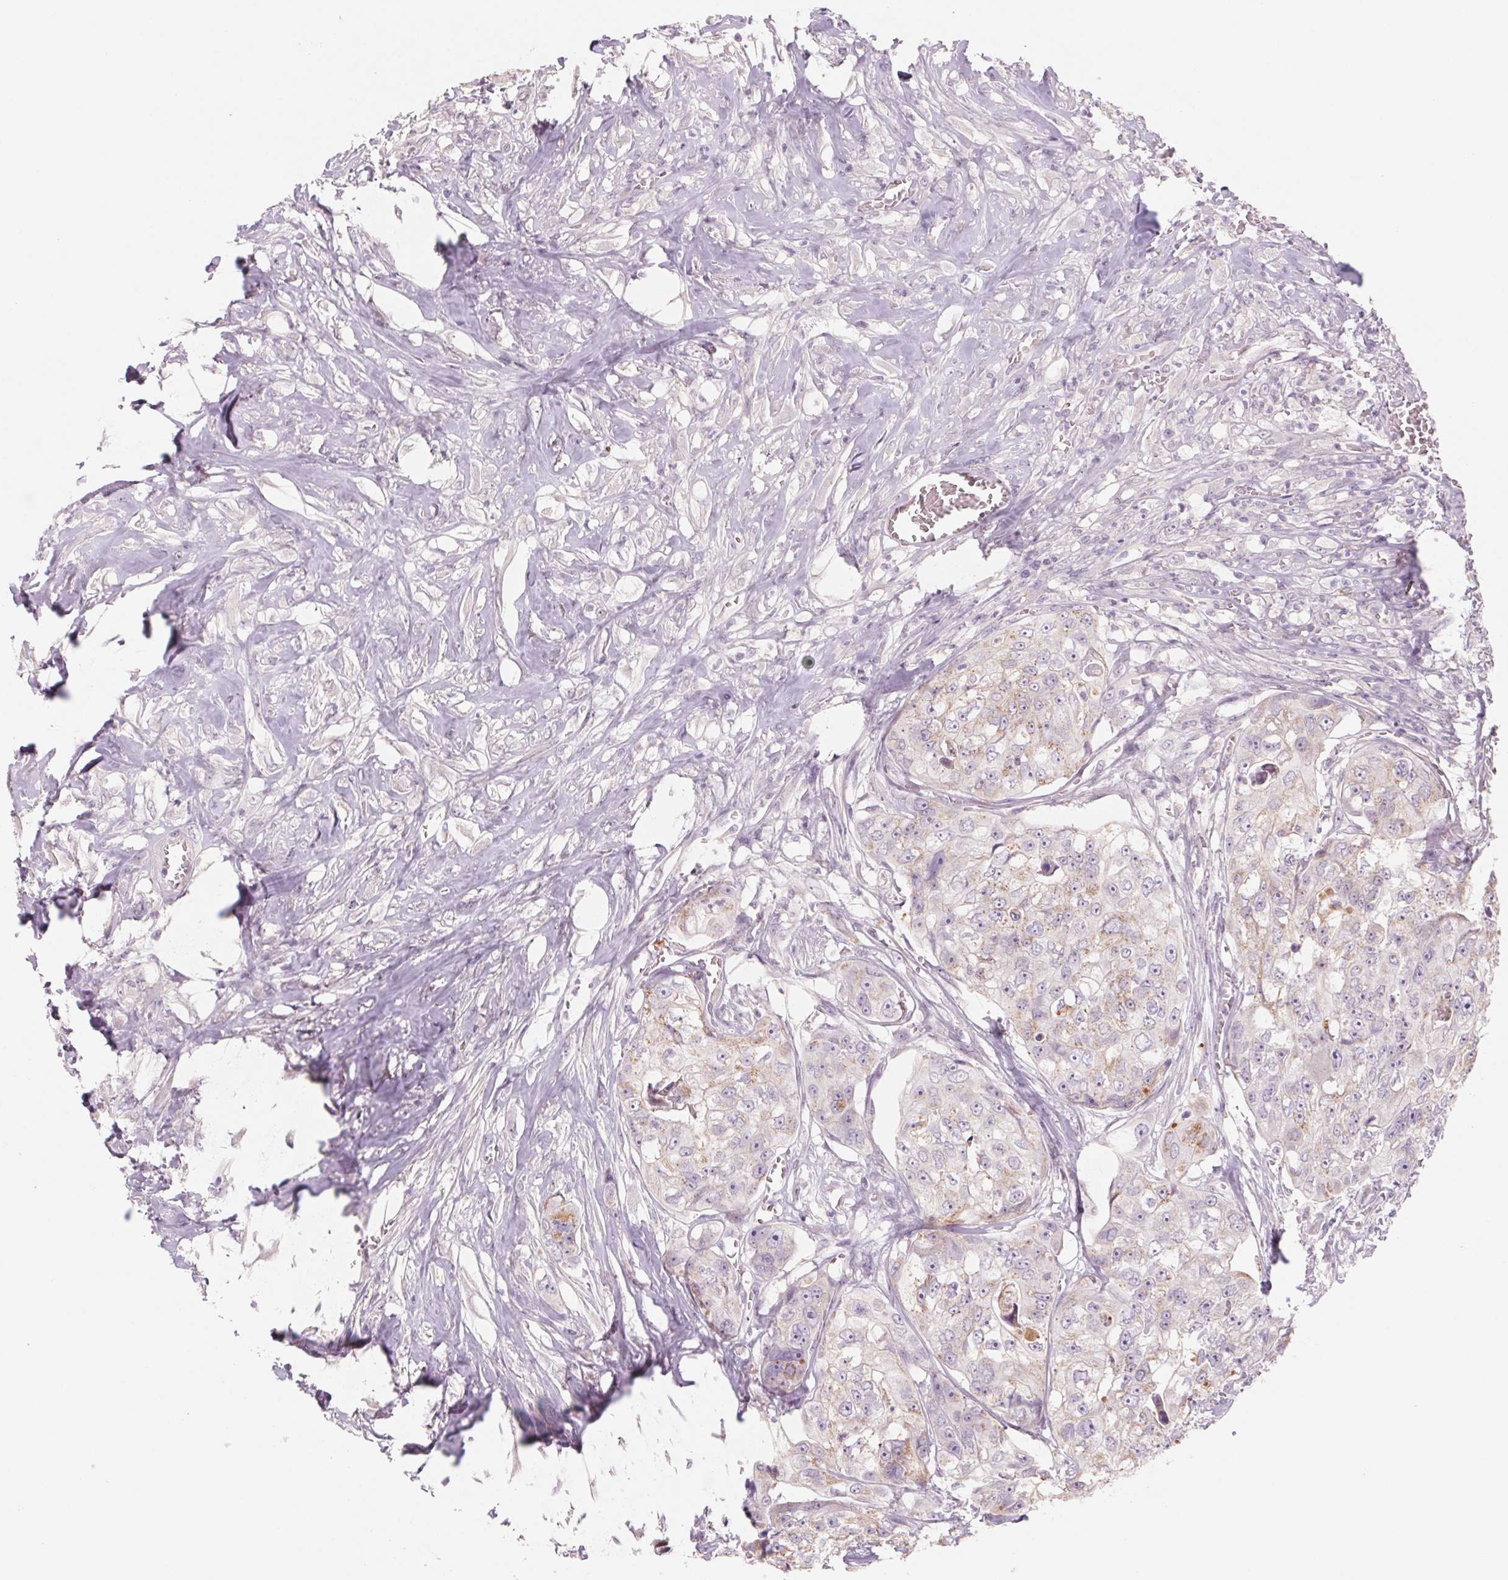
{"staining": {"intensity": "negative", "quantity": "none", "location": "none"}, "tissue": "colorectal cancer", "cell_type": "Tumor cells", "image_type": "cancer", "snomed": [{"axis": "morphology", "description": "Adenocarcinoma, NOS"}, {"axis": "topography", "description": "Rectum"}], "caption": "The immunohistochemistry micrograph has no significant staining in tumor cells of colorectal adenocarcinoma tissue.", "gene": "POU1F1", "patient": {"sex": "female", "age": 62}}